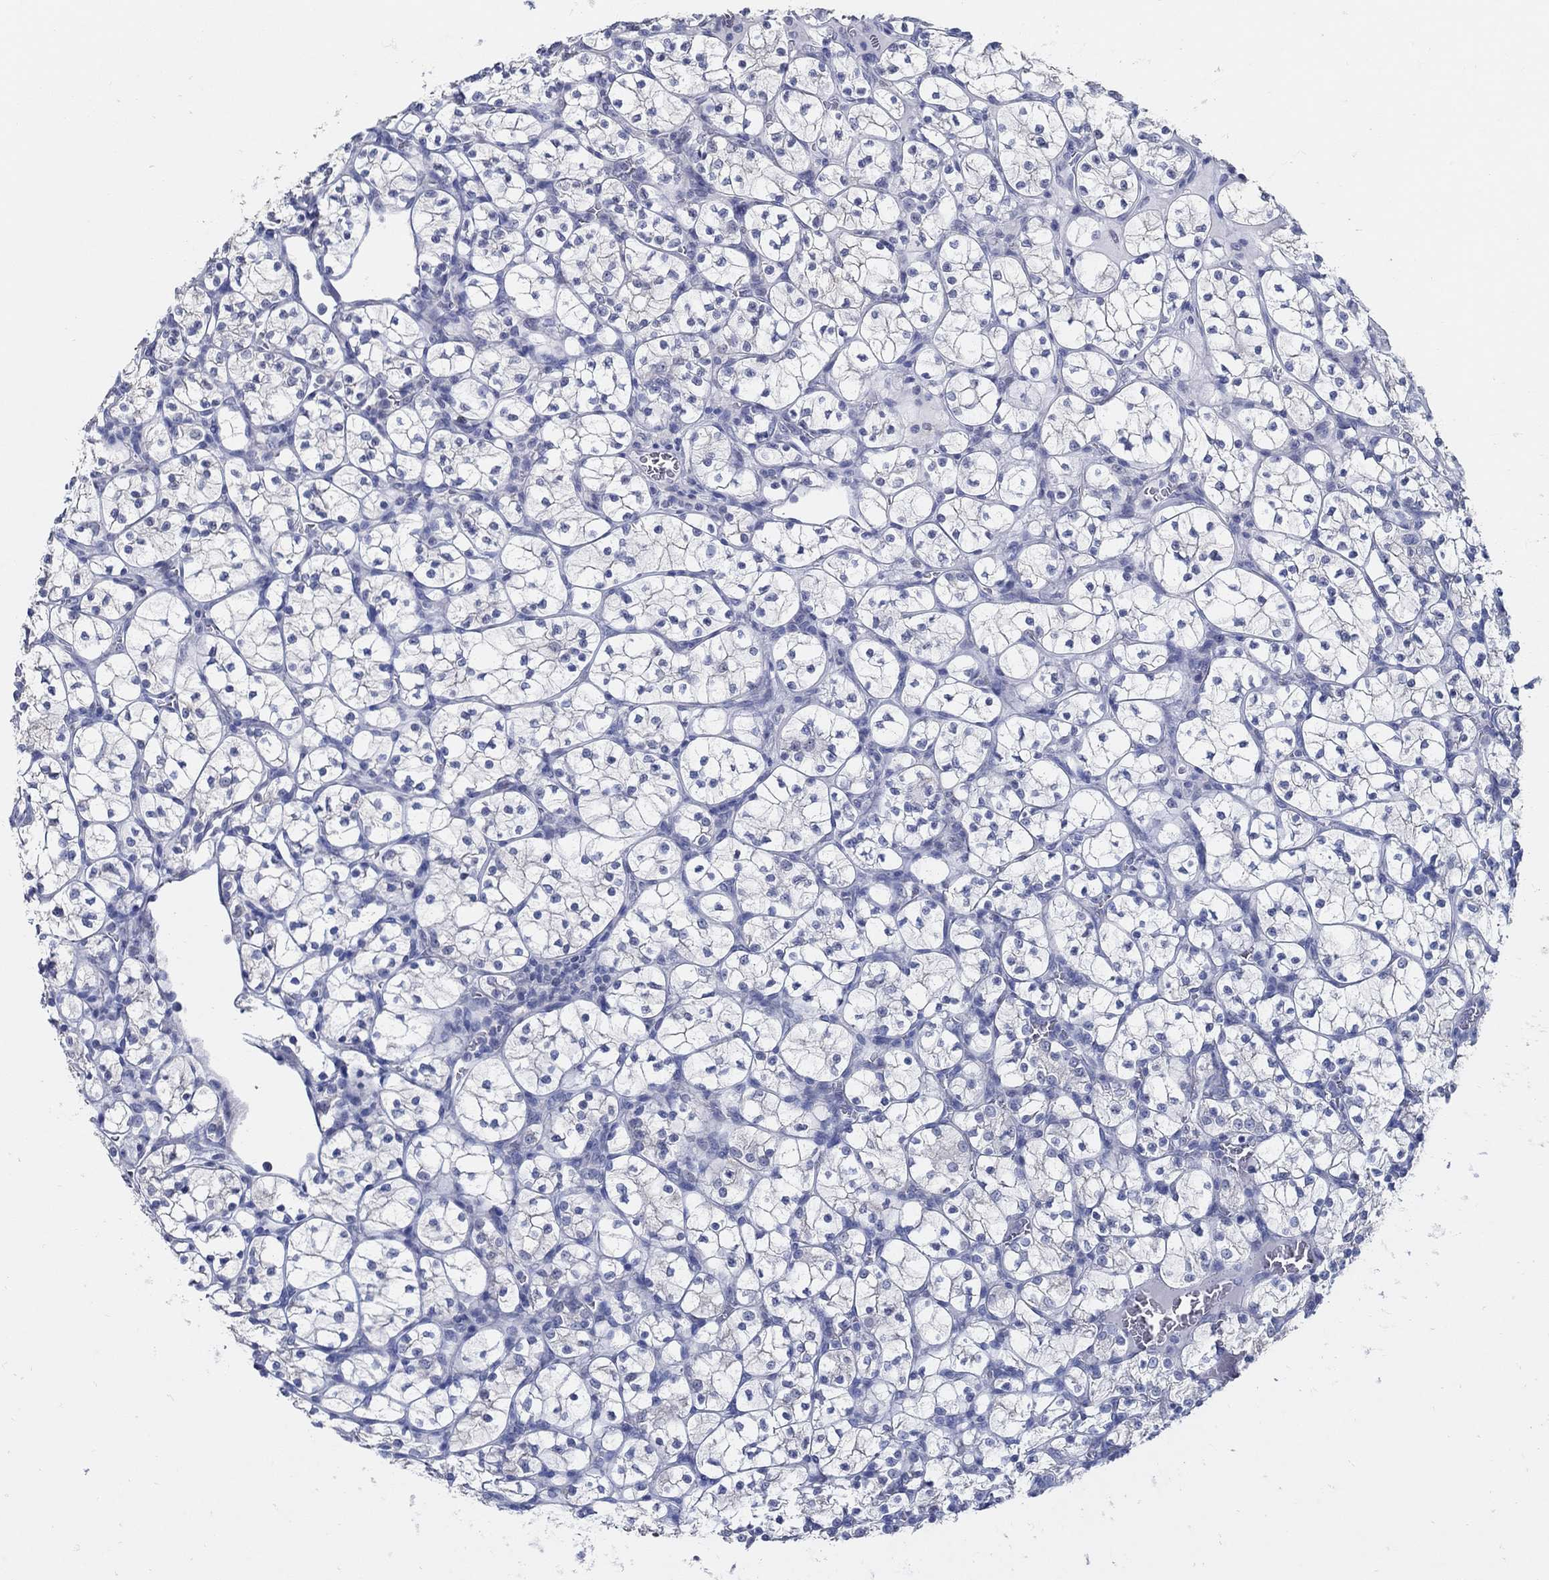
{"staining": {"intensity": "negative", "quantity": "none", "location": "none"}, "tissue": "renal cancer", "cell_type": "Tumor cells", "image_type": "cancer", "snomed": [{"axis": "morphology", "description": "Adenocarcinoma, NOS"}, {"axis": "topography", "description": "Kidney"}], "caption": "Immunohistochemical staining of renal adenocarcinoma exhibits no significant staining in tumor cells. (Stains: DAB (3,3'-diaminobenzidine) IHC with hematoxylin counter stain, Microscopy: brightfield microscopy at high magnification).", "gene": "USP29", "patient": {"sex": "female", "age": 89}}